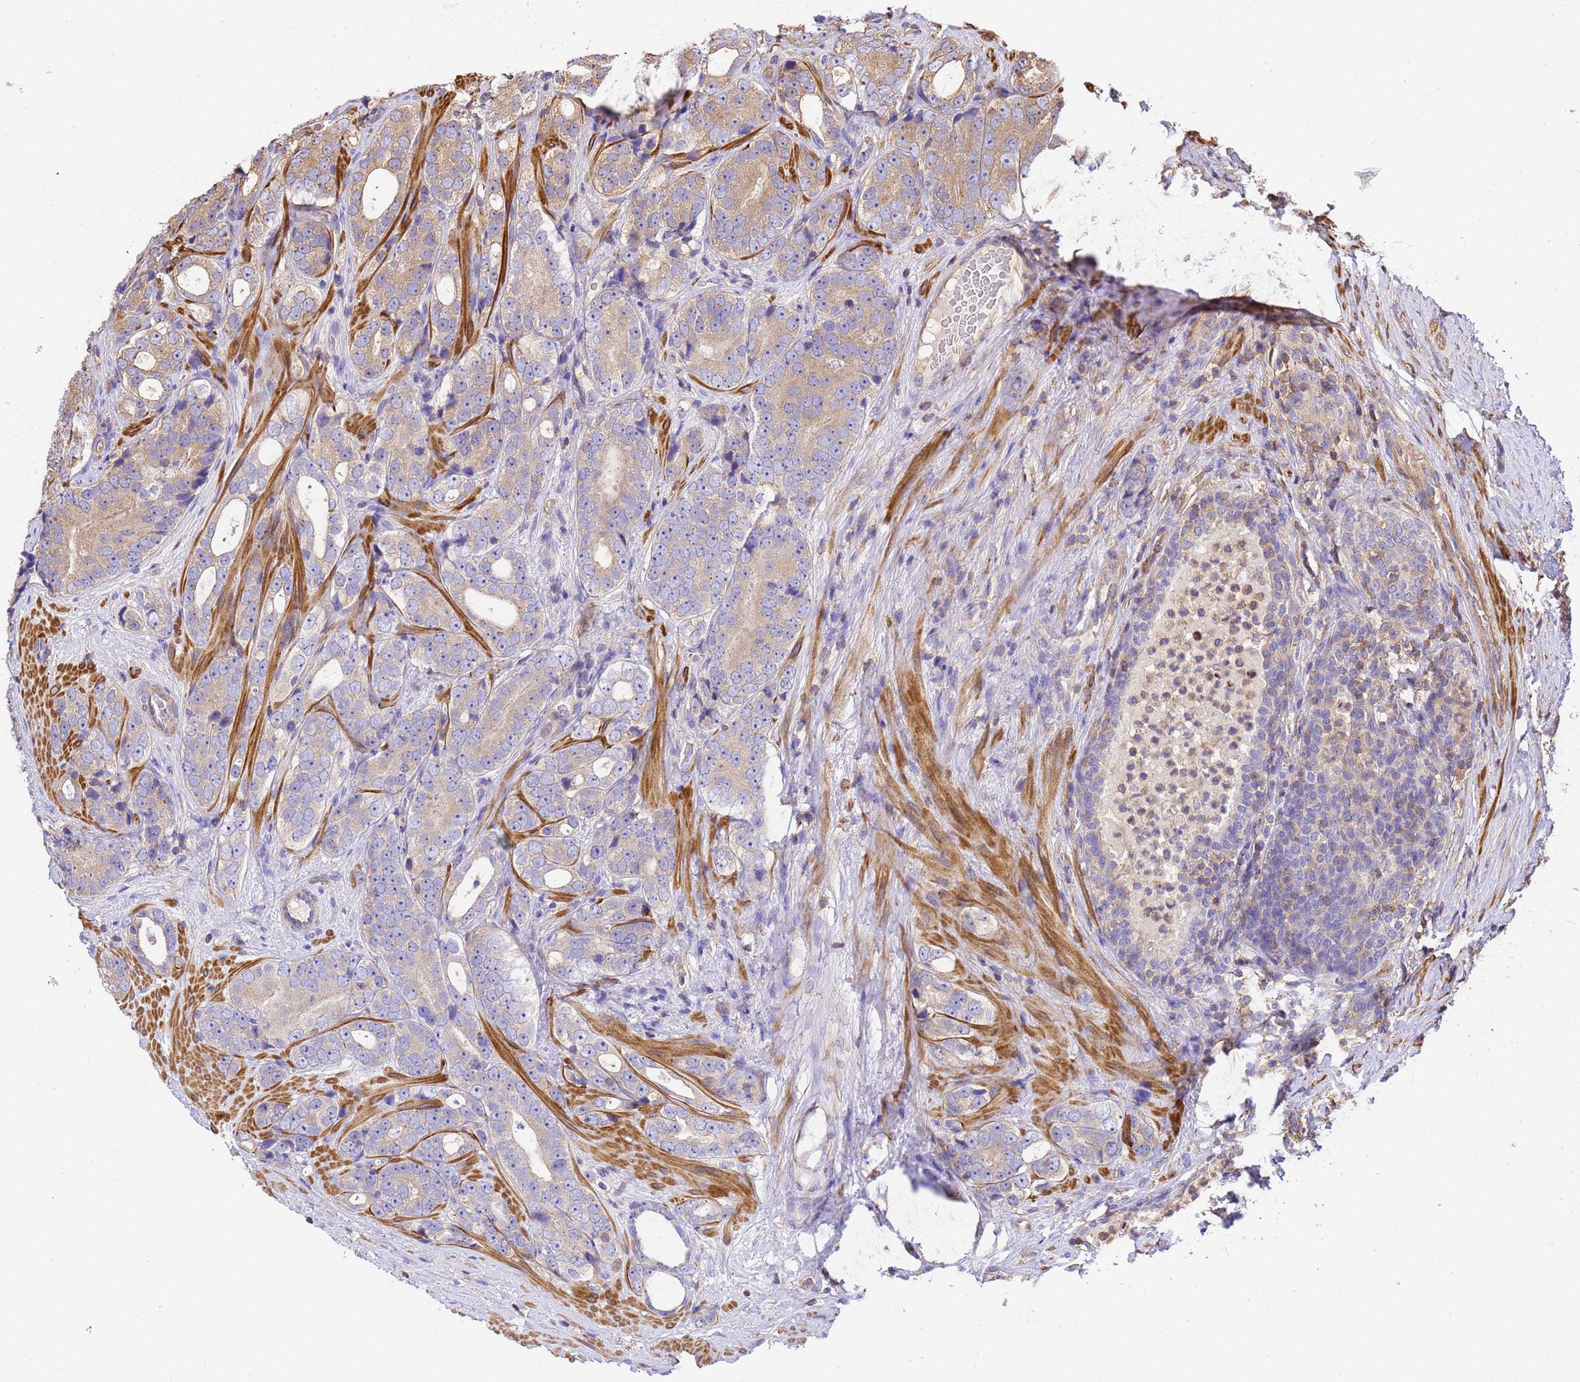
{"staining": {"intensity": "weak", "quantity": "25%-75%", "location": "cytoplasmic/membranous"}, "tissue": "prostate cancer", "cell_type": "Tumor cells", "image_type": "cancer", "snomed": [{"axis": "morphology", "description": "Adenocarcinoma, High grade"}, {"axis": "topography", "description": "Prostate"}], "caption": "Protein analysis of prostate cancer tissue shows weak cytoplasmic/membranous positivity in approximately 25%-75% of tumor cells.", "gene": "WDR64", "patient": {"sex": "male", "age": 56}}